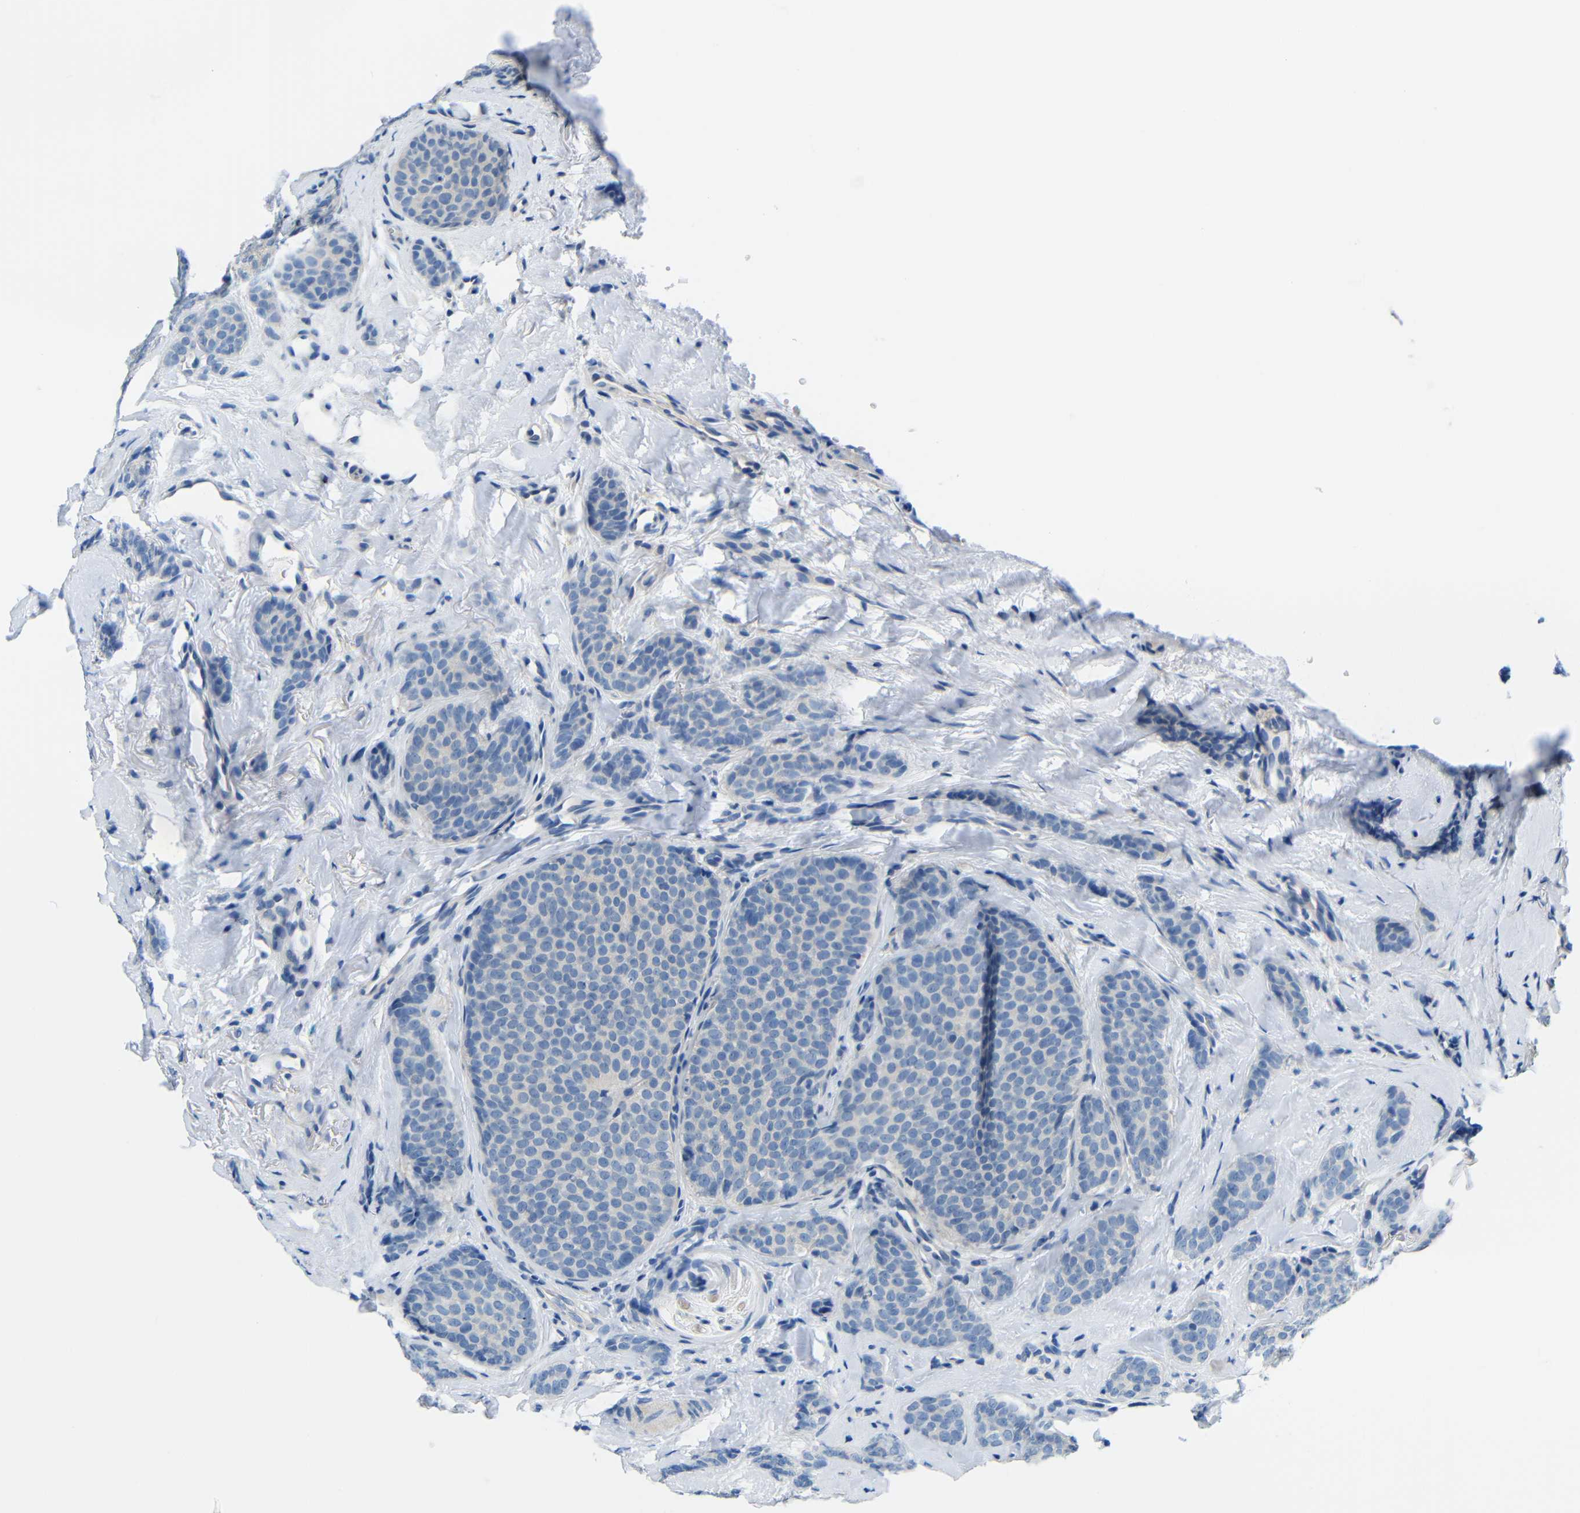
{"staining": {"intensity": "negative", "quantity": "none", "location": "none"}, "tissue": "breast cancer", "cell_type": "Tumor cells", "image_type": "cancer", "snomed": [{"axis": "morphology", "description": "Lobular carcinoma"}, {"axis": "topography", "description": "Skin"}, {"axis": "topography", "description": "Breast"}], "caption": "Immunohistochemistry histopathology image of breast lobular carcinoma stained for a protein (brown), which displays no positivity in tumor cells. (DAB immunohistochemistry (IHC) with hematoxylin counter stain).", "gene": "NEGR1", "patient": {"sex": "female", "age": 46}}